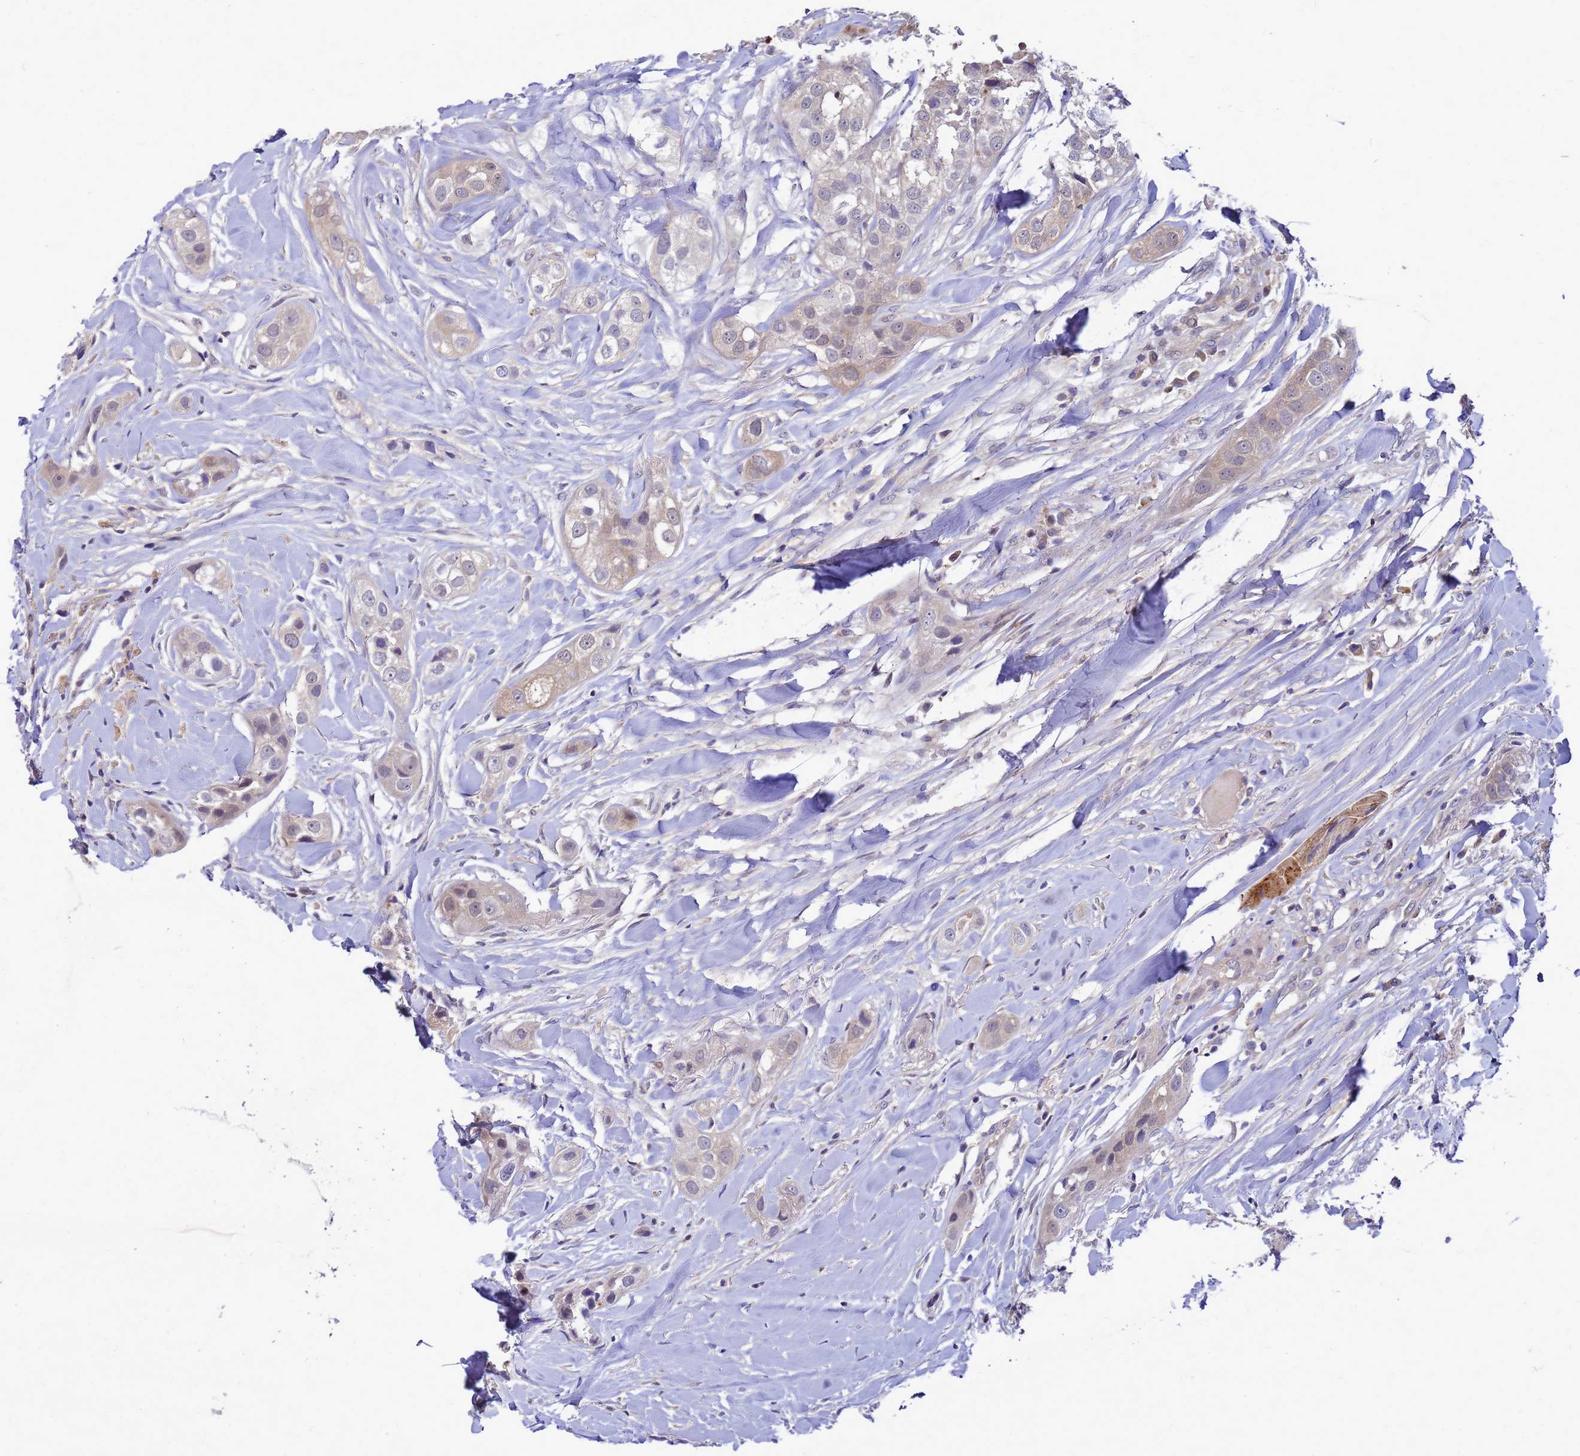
{"staining": {"intensity": "moderate", "quantity": "25%-75%", "location": "cytoplasmic/membranous"}, "tissue": "head and neck cancer", "cell_type": "Tumor cells", "image_type": "cancer", "snomed": [{"axis": "morphology", "description": "Normal tissue, NOS"}, {"axis": "morphology", "description": "Squamous cell carcinoma, NOS"}, {"axis": "topography", "description": "Skeletal muscle"}, {"axis": "topography", "description": "Head-Neck"}], "caption": "An image showing moderate cytoplasmic/membranous expression in approximately 25%-75% of tumor cells in head and neck squamous cell carcinoma, as visualized by brown immunohistochemical staining.", "gene": "ENOPH1", "patient": {"sex": "male", "age": 51}}